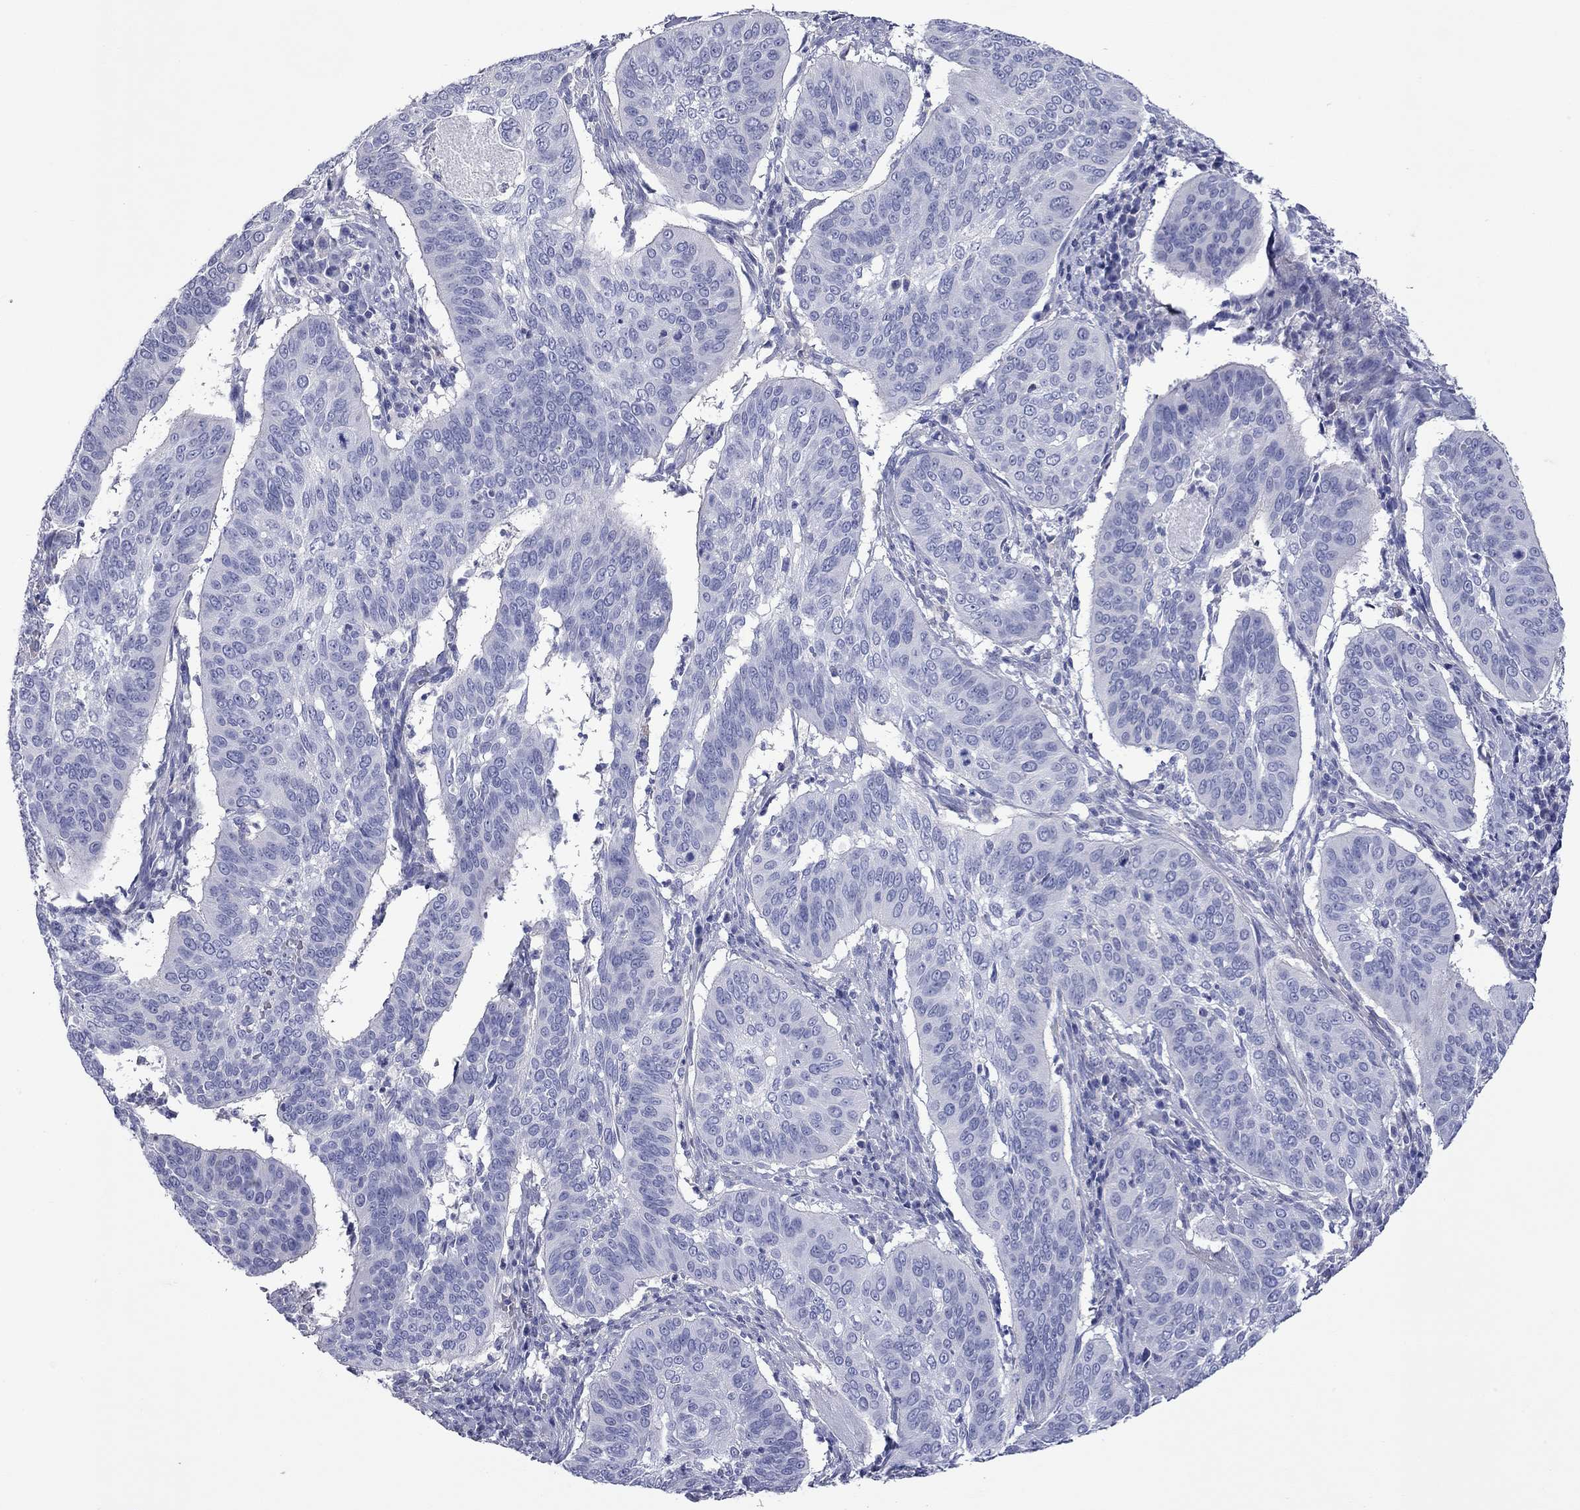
{"staining": {"intensity": "negative", "quantity": "none", "location": "none"}, "tissue": "cervical cancer", "cell_type": "Tumor cells", "image_type": "cancer", "snomed": [{"axis": "morphology", "description": "Normal tissue, NOS"}, {"axis": "morphology", "description": "Squamous cell carcinoma, NOS"}, {"axis": "topography", "description": "Cervix"}], "caption": "This is a photomicrograph of immunohistochemistry (IHC) staining of cervical cancer (squamous cell carcinoma), which shows no staining in tumor cells.", "gene": "ACTL7B", "patient": {"sex": "female", "age": 39}}